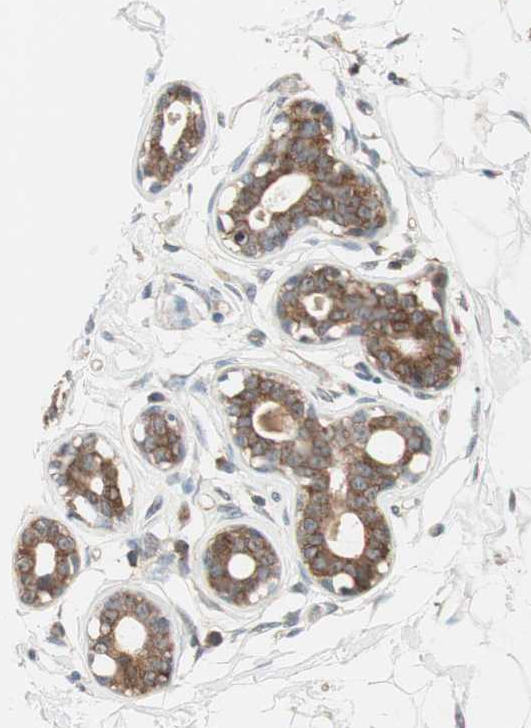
{"staining": {"intensity": "weak", "quantity": ">75%", "location": "cytoplasmic/membranous"}, "tissue": "breast", "cell_type": "Adipocytes", "image_type": "normal", "snomed": [{"axis": "morphology", "description": "Normal tissue, NOS"}, {"axis": "topography", "description": "Breast"}], "caption": "Brown immunohistochemical staining in unremarkable human breast demonstrates weak cytoplasmic/membranous staining in approximately >75% of adipocytes.", "gene": "ABI1", "patient": {"sex": "female", "age": 23}}